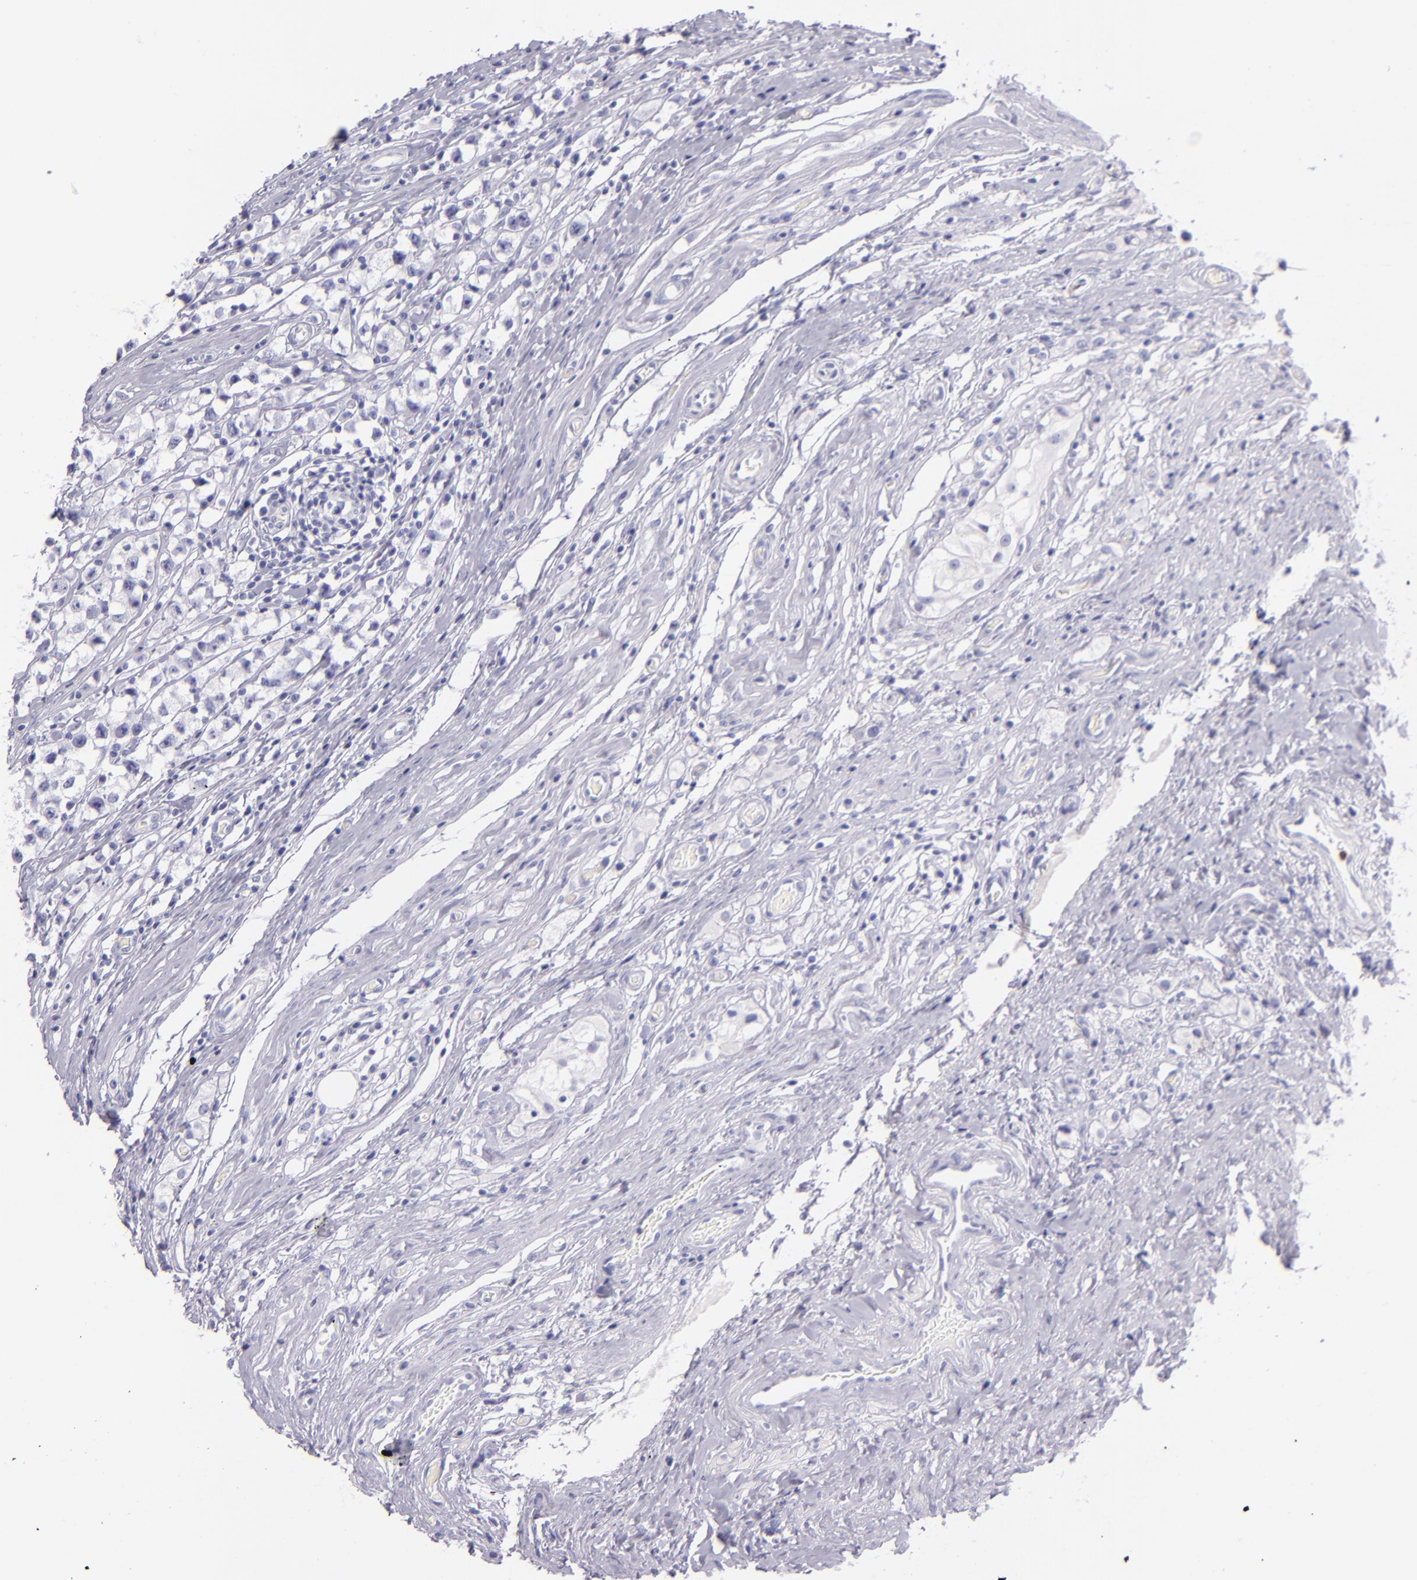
{"staining": {"intensity": "negative", "quantity": "none", "location": "none"}, "tissue": "testis cancer", "cell_type": "Tumor cells", "image_type": "cancer", "snomed": [{"axis": "morphology", "description": "Seminoma, NOS"}, {"axis": "topography", "description": "Testis"}], "caption": "There is no significant staining in tumor cells of testis cancer (seminoma).", "gene": "CEACAM1", "patient": {"sex": "male", "age": 35}}